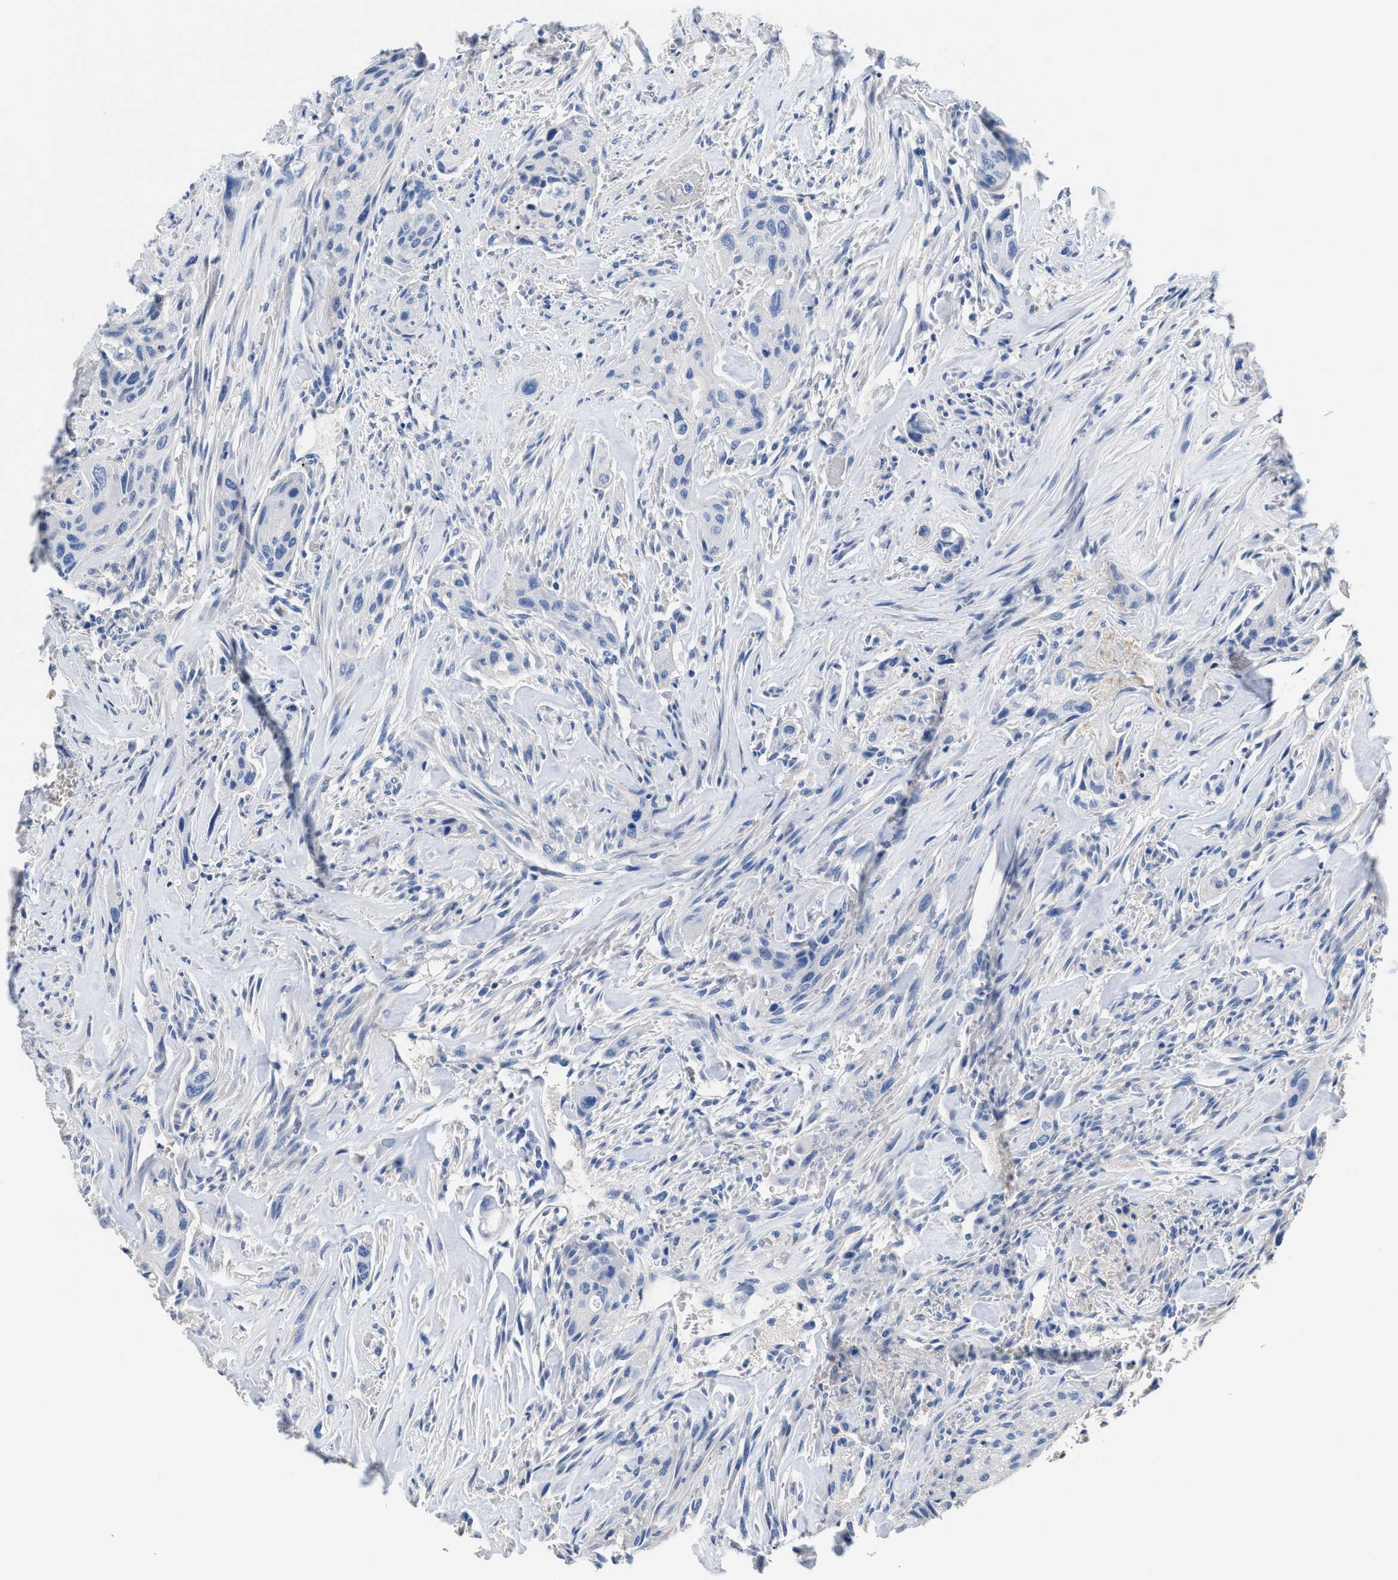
{"staining": {"intensity": "negative", "quantity": "none", "location": "none"}, "tissue": "urothelial cancer", "cell_type": "Tumor cells", "image_type": "cancer", "snomed": [{"axis": "morphology", "description": "Urothelial carcinoma, Low grade"}, {"axis": "morphology", "description": "Urothelial carcinoma, High grade"}, {"axis": "topography", "description": "Urinary bladder"}], "caption": "Immunohistochemical staining of urothelial cancer exhibits no significant staining in tumor cells.", "gene": "SLFN13", "patient": {"sex": "male", "age": 35}}